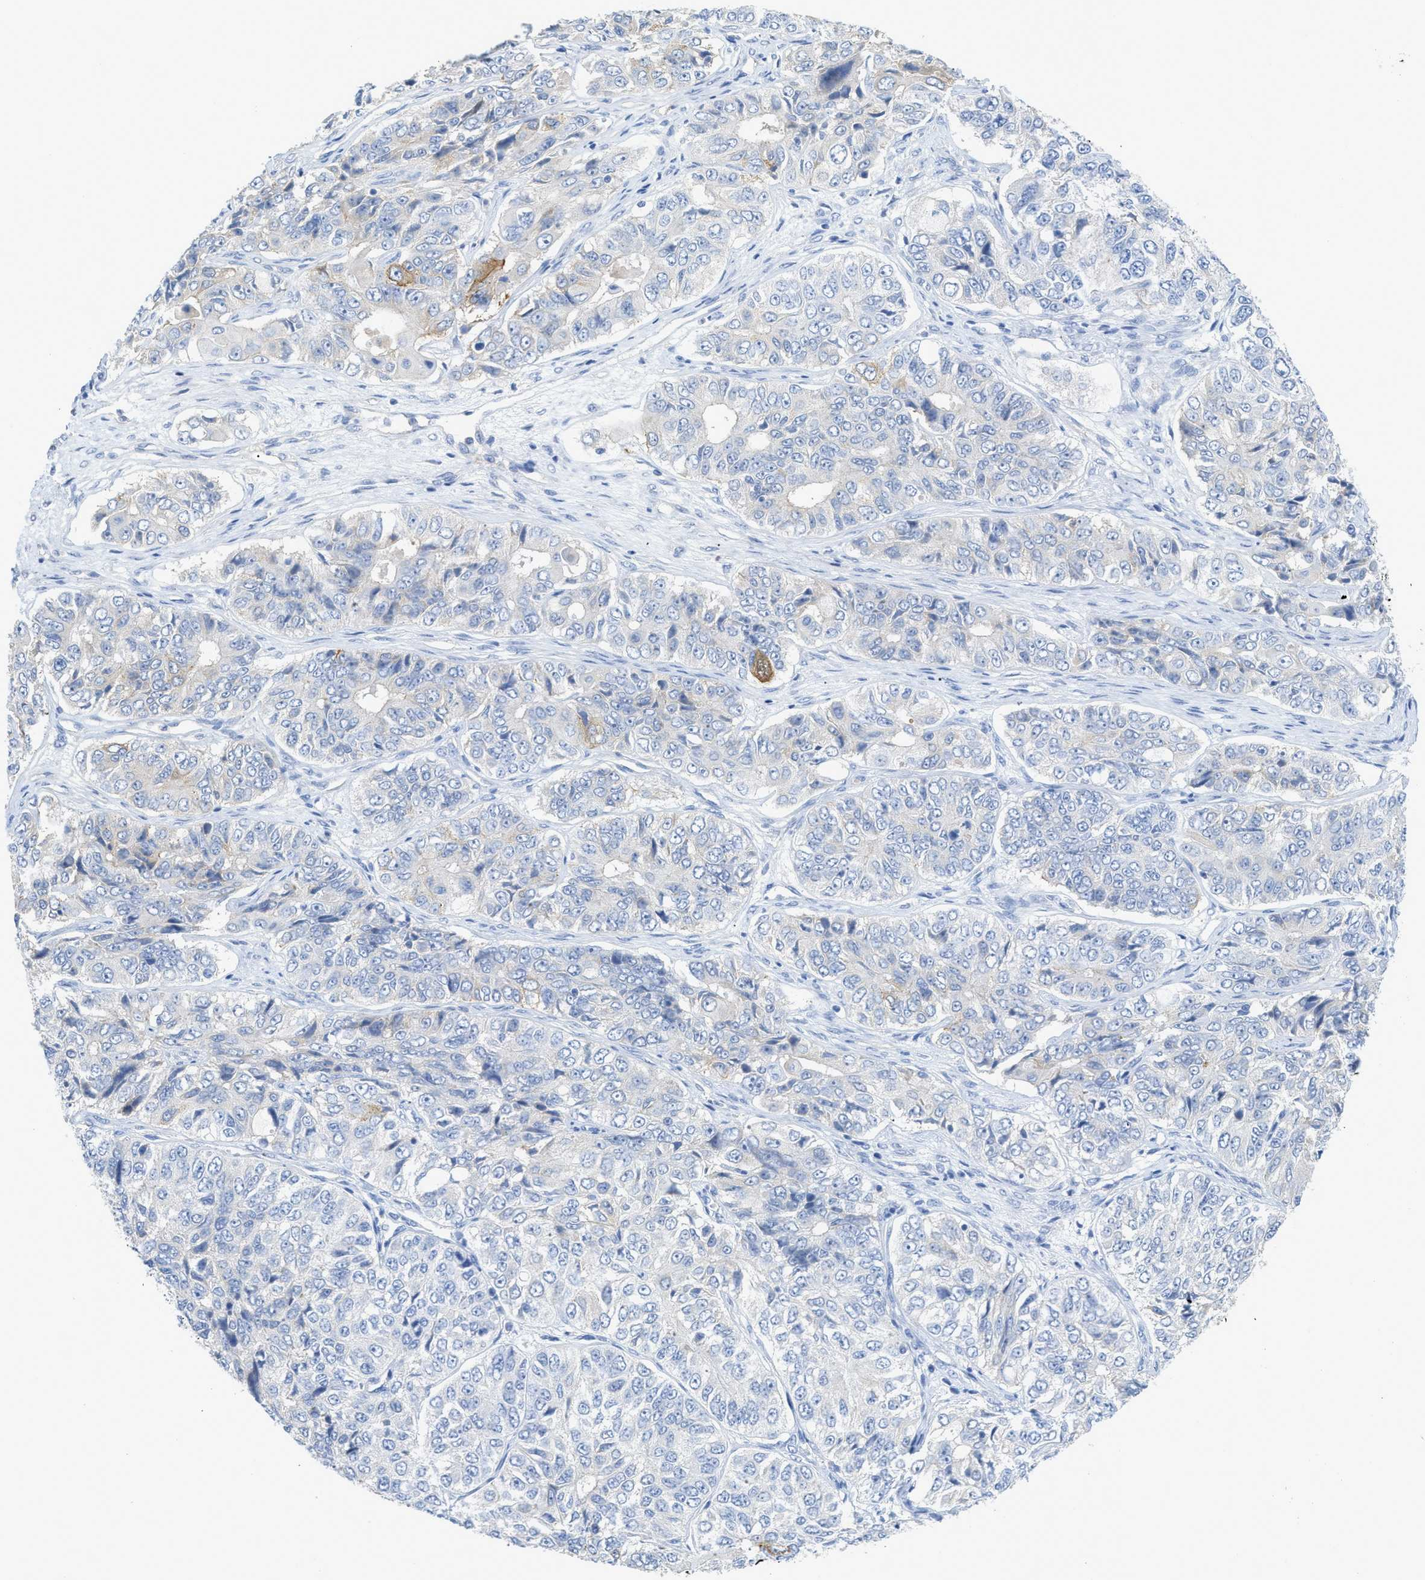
{"staining": {"intensity": "negative", "quantity": "none", "location": "none"}, "tissue": "ovarian cancer", "cell_type": "Tumor cells", "image_type": "cancer", "snomed": [{"axis": "morphology", "description": "Carcinoma, endometroid"}, {"axis": "topography", "description": "Ovary"}], "caption": "The image displays no staining of tumor cells in ovarian endometroid carcinoma.", "gene": "MYL3", "patient": {"sex": "female", "age": 51}}